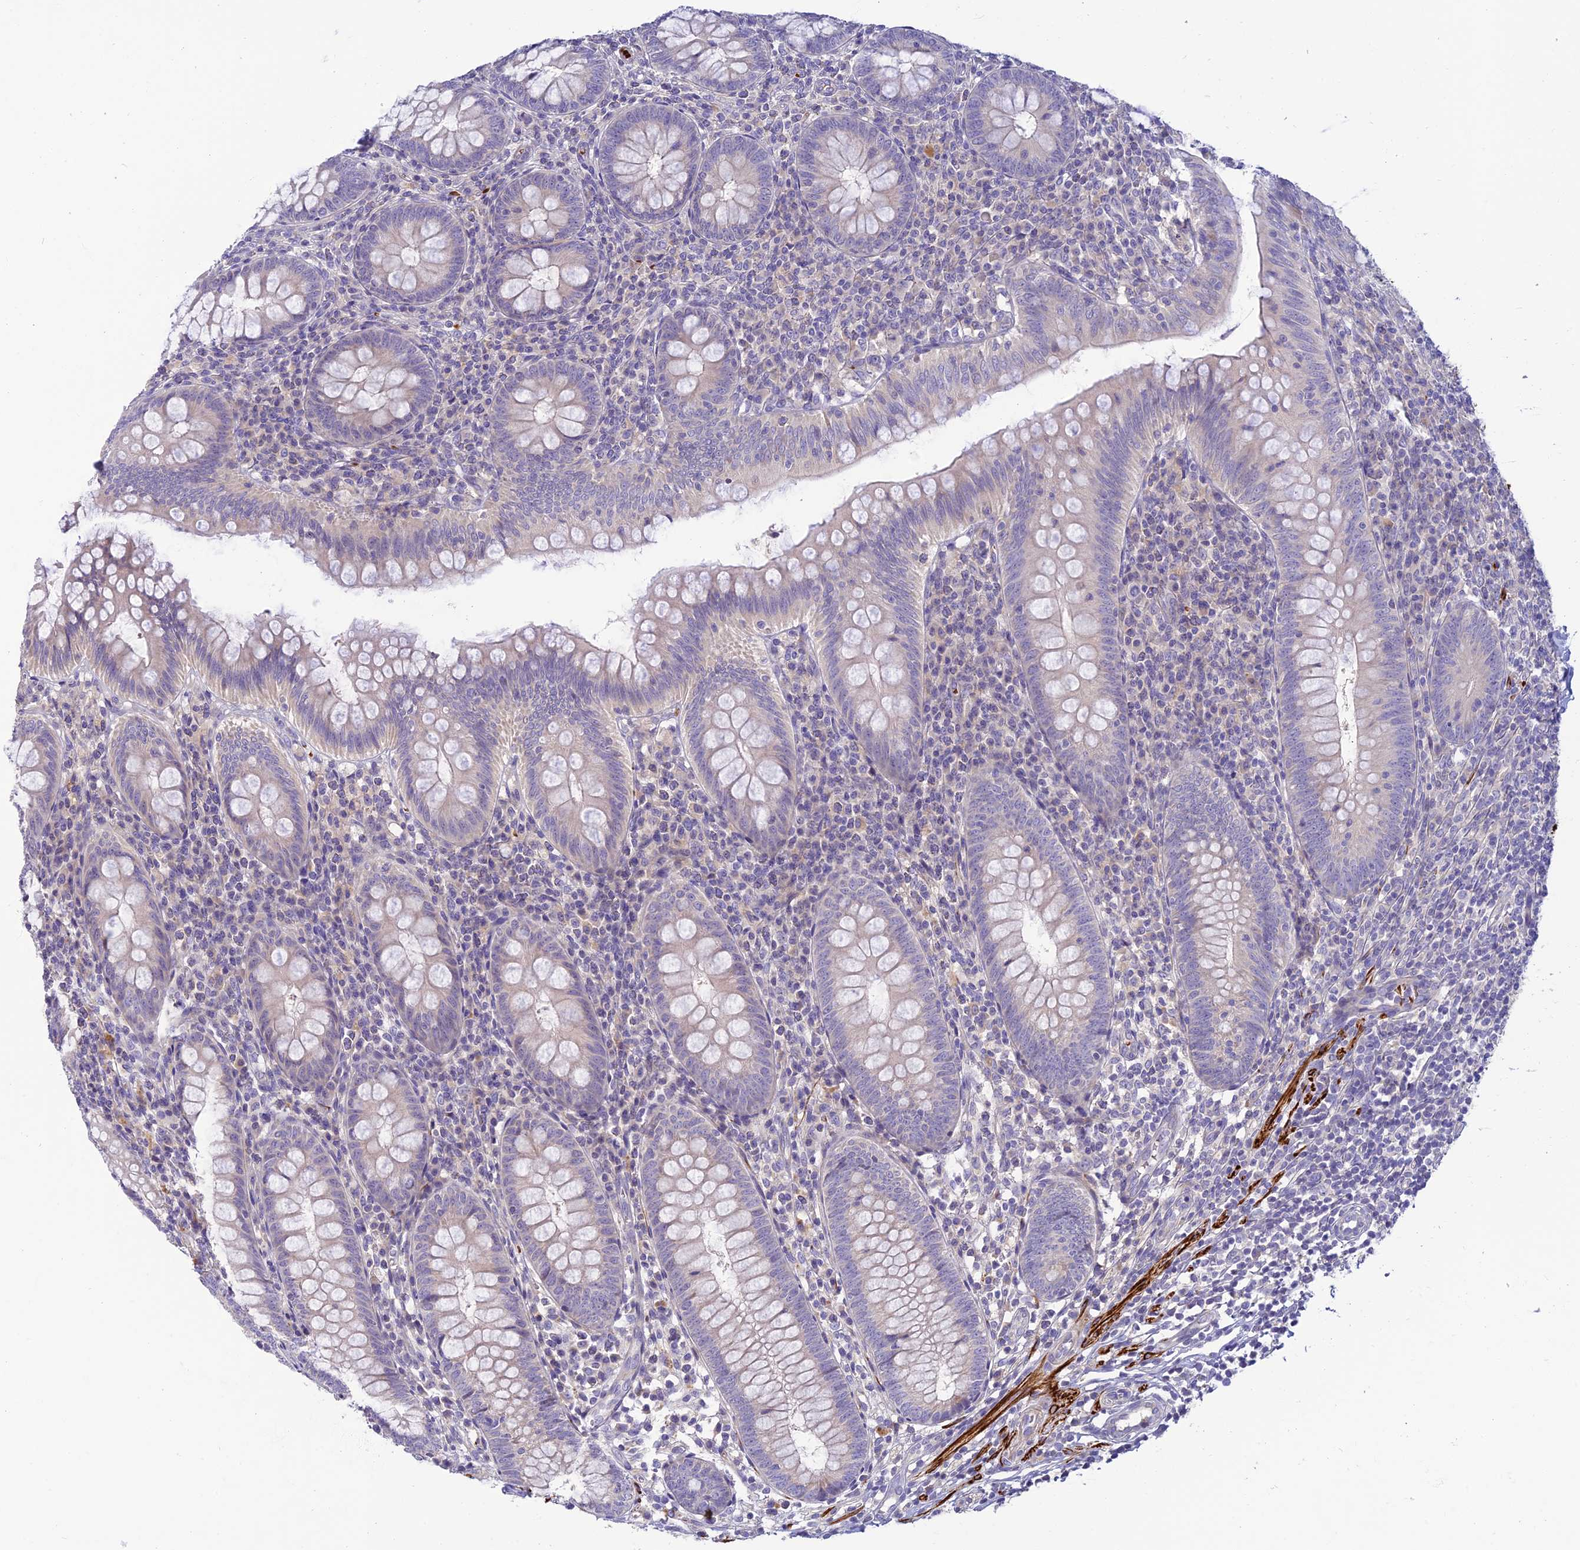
{"staining": {"intensity": "negative", "quantity": "none", "location": "none"}, "tissue": "appendix", "cell_type": "Glandular cells", "image_type": "normal", "snomed": [{"axis": "morphology", "description": "Normal tissue, NOS"}, {"axis": "topography", "description": "Appendix"}], "caption": "IHC micrograph of unremarkable human appendix stained for a protein (brown), which exhibits no staining in glandular cells.", "gene": "CLIP4", "patient": {"sex": "male", "age": 14}}